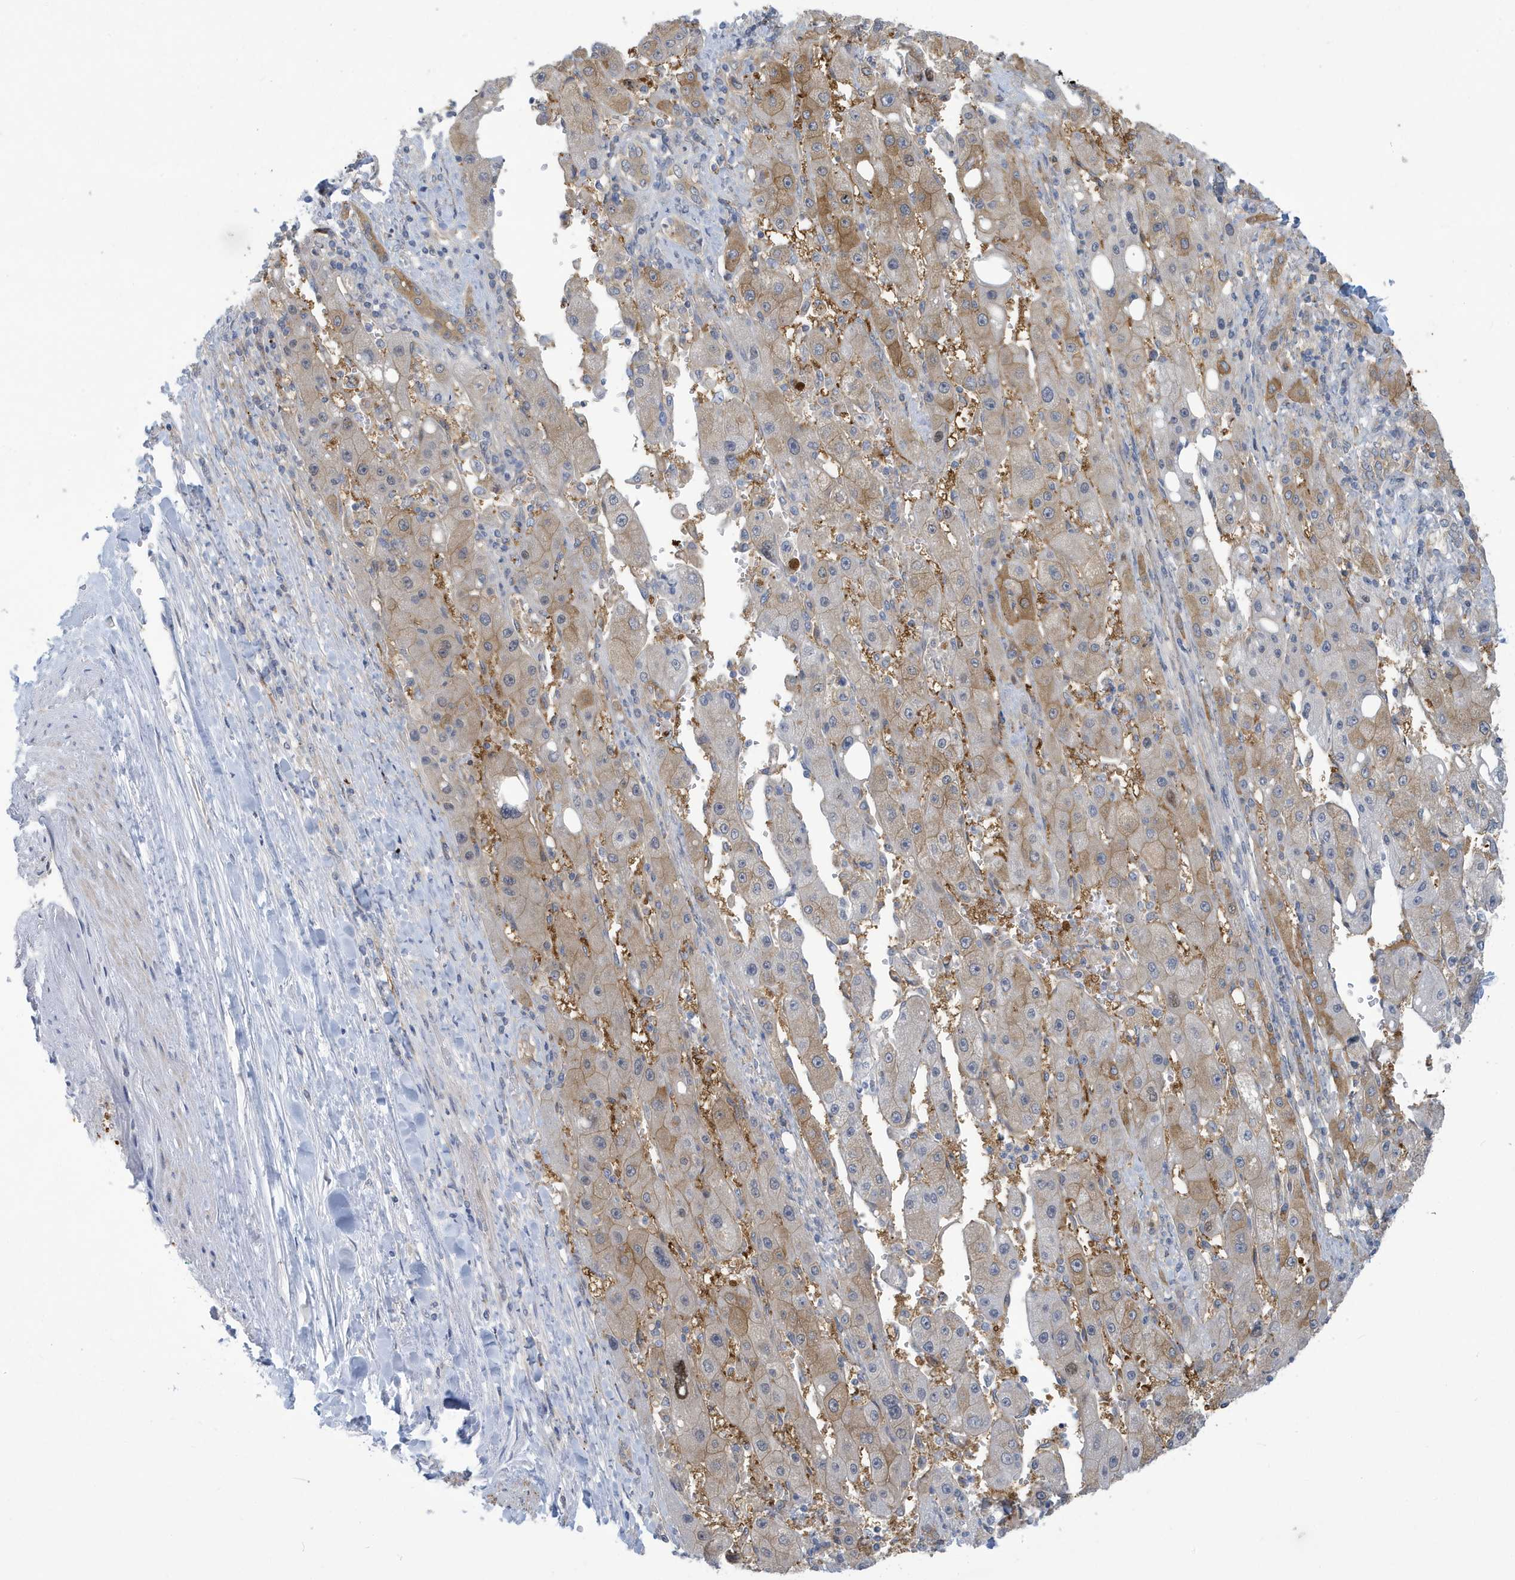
{"staining": {"intensity": "moderate", "quantity": "25%-75%", "location": "cytoplasmic/membranous"}, "tissue": "liver cancer", "cell_type": "Tumor cells", "image_type": "cancer", "snomed": [{"axis": "morphology", "description": "Carcinoma, Hepatocellular, NOS"}, {"axis": "topography", "description": "Liver"}], "caption": "DAB (3,3'-diaminobenzidine) immunohistochemical staining of human liver hepatocellular carcinoma reveals moderate cytoplasmic/membranous protein staining in about 25%-75% of tumor cells.", "gene": "VTA1", "patient": {"sex": "female", "age": 73}}